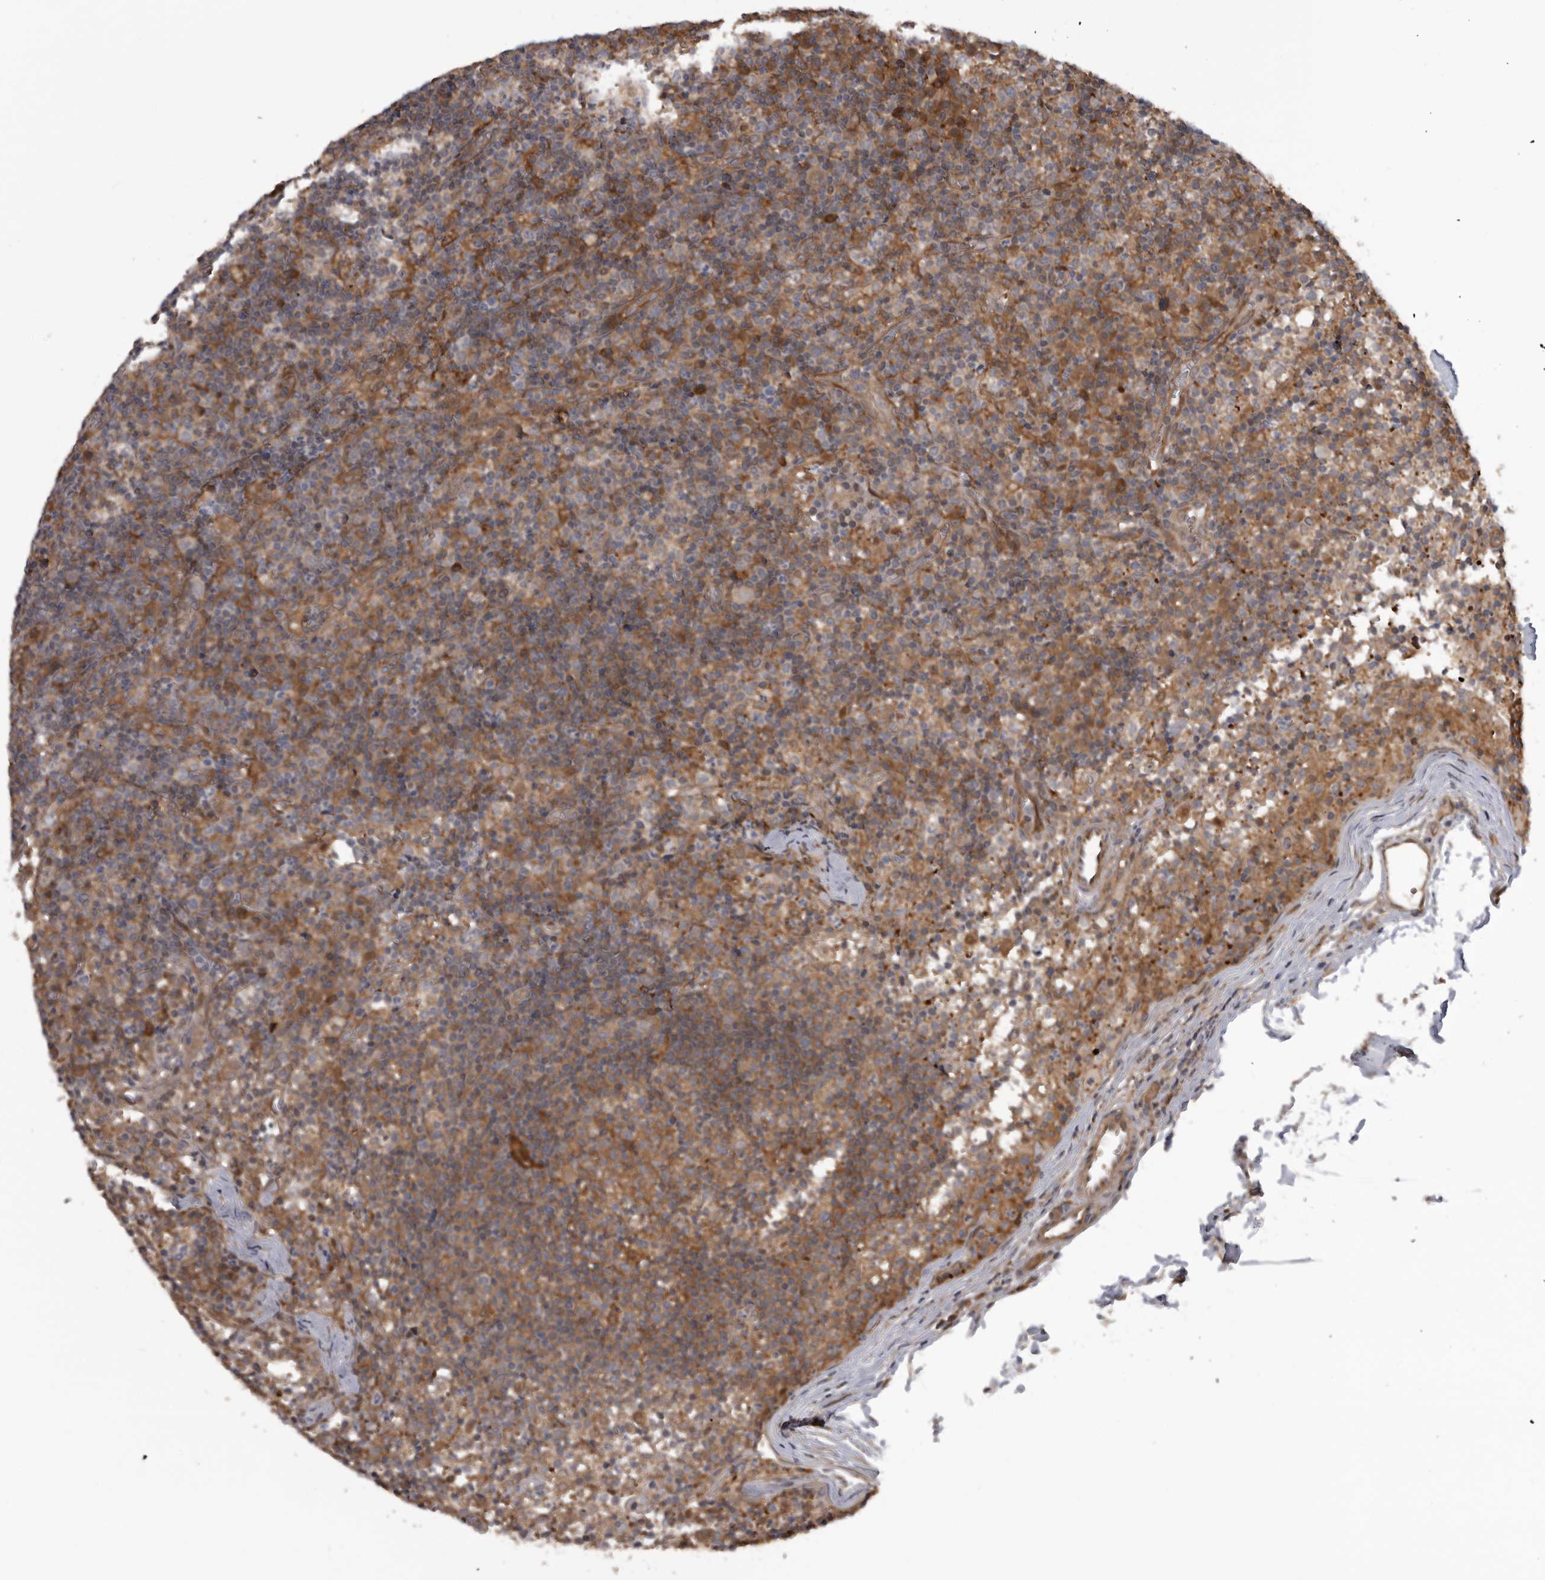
{"staining": {"intensity": "moderate", "quantity": ">75%", "location": "cytoplasmic/membranous"}, "tissue": "lymph node", "cell_type": "Germinal center cells", "image_type": "normal", "snomed": [{"axis": "morphology", "description": "Normal tissue, NOS"}, {"axis": "morphology", "description": "Inflammation, NOS"}, {"axis": "topography", "description": "Lymph node"}], "caption": "Germinal center cells demonstrate medium levels of moderate cytoplasmic/membranous expression in approximately >75% of cells in unremarkable lymph node. (DAB (3,3'-diaminobenzidine) = brown stain, brightfield microscopy at high magnification).", "gene": "RAB3GAP2", "patient": {"sex": "male", "age": 55}}